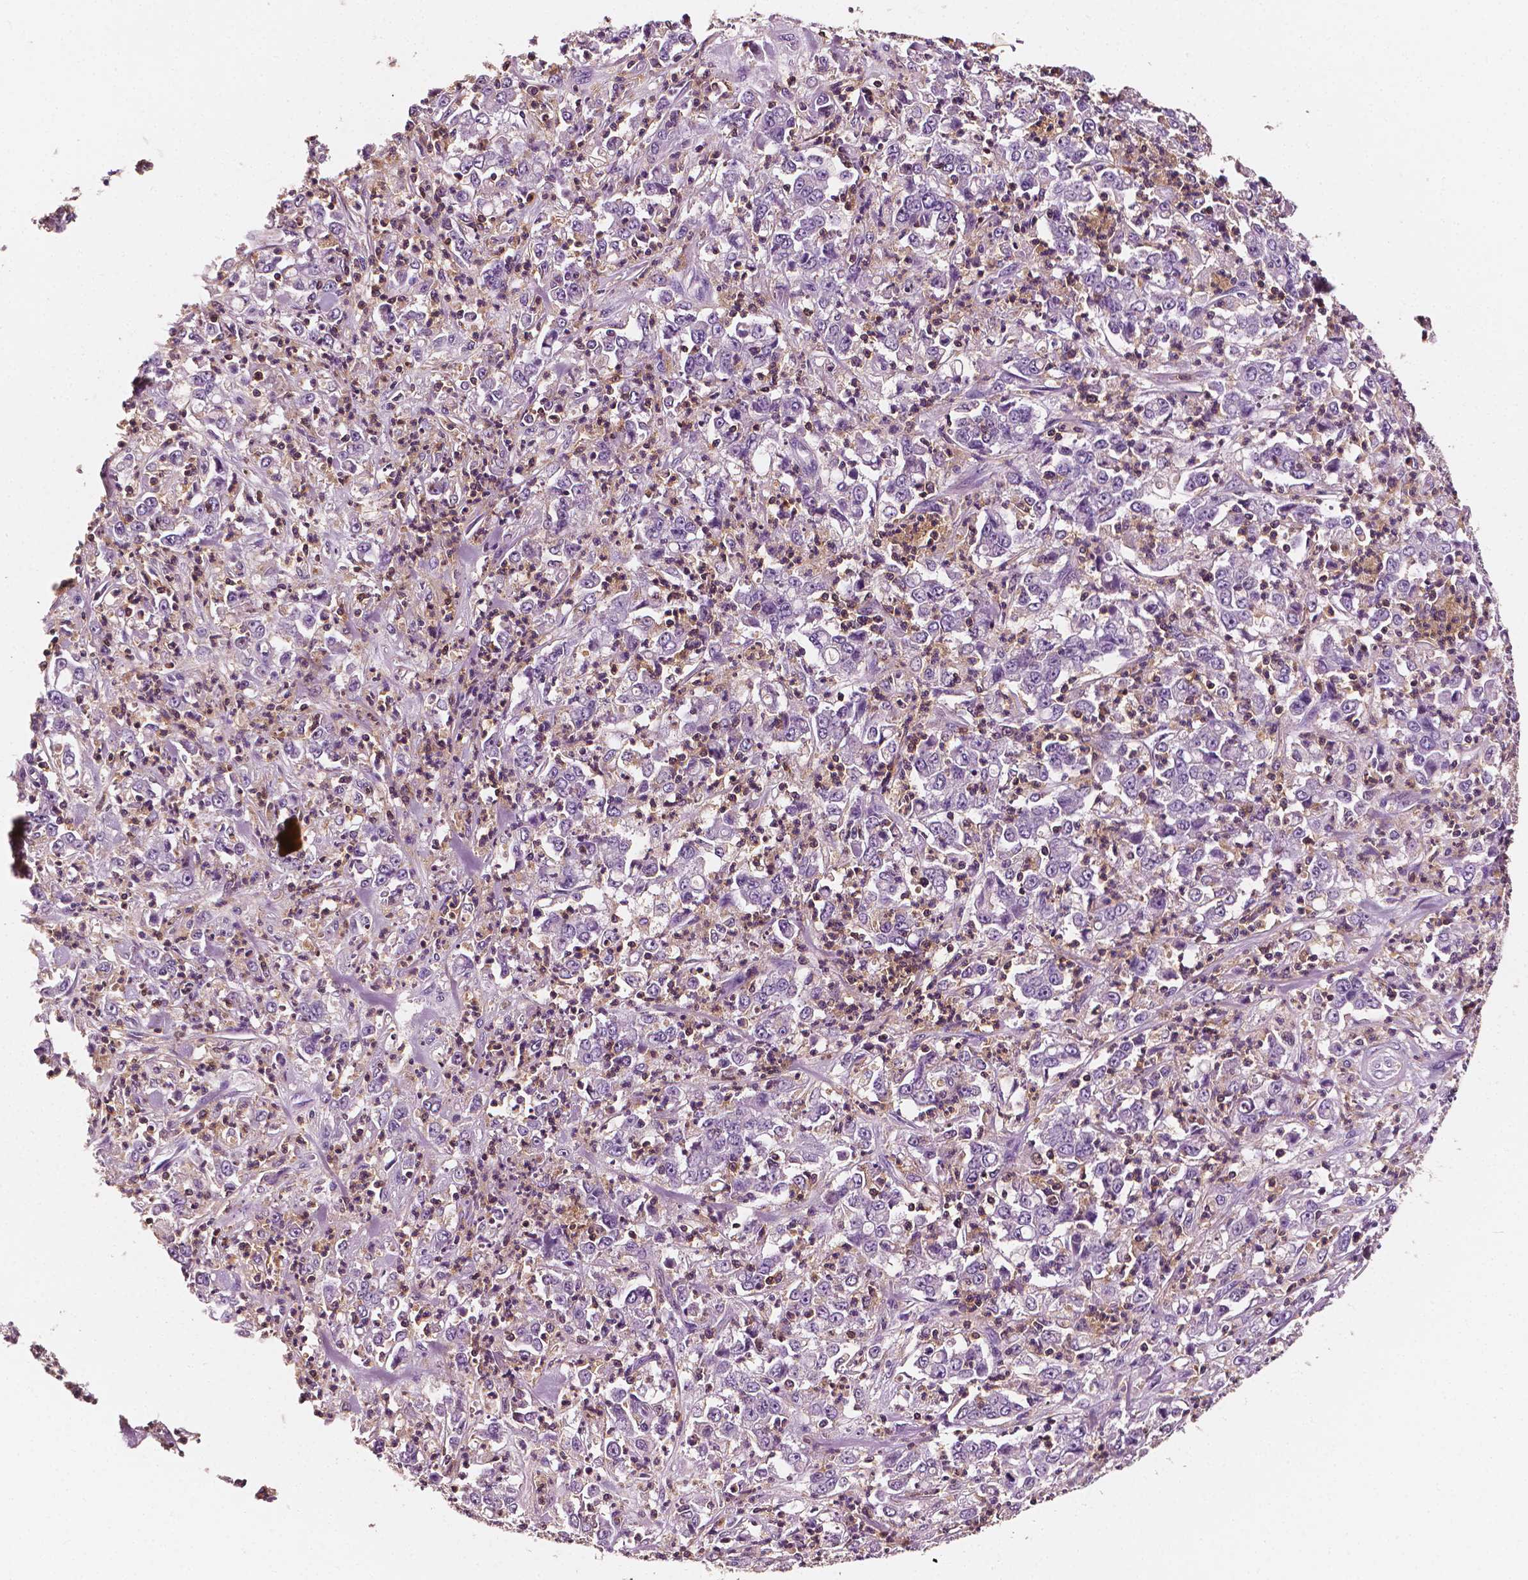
{"staining": {"intensity": "negative", "quantity": "none", "location": "none"}, "tissue": "stomach cancer", "cell_type": "Tumor cells", "image_type": "cancer", "snomed": [{"axis": "morphology", "description": "Adenocarcinoma, NOS"}, {"axis": "topography", "description": "Stomach, lower"}], "caption": "Human stomach adenocarcinoma stained for a protein using immunohistochemistry displays no staining in tumor cells.", "gene": "PTPRC", "patient": {"sex": "female", "age": 71}}